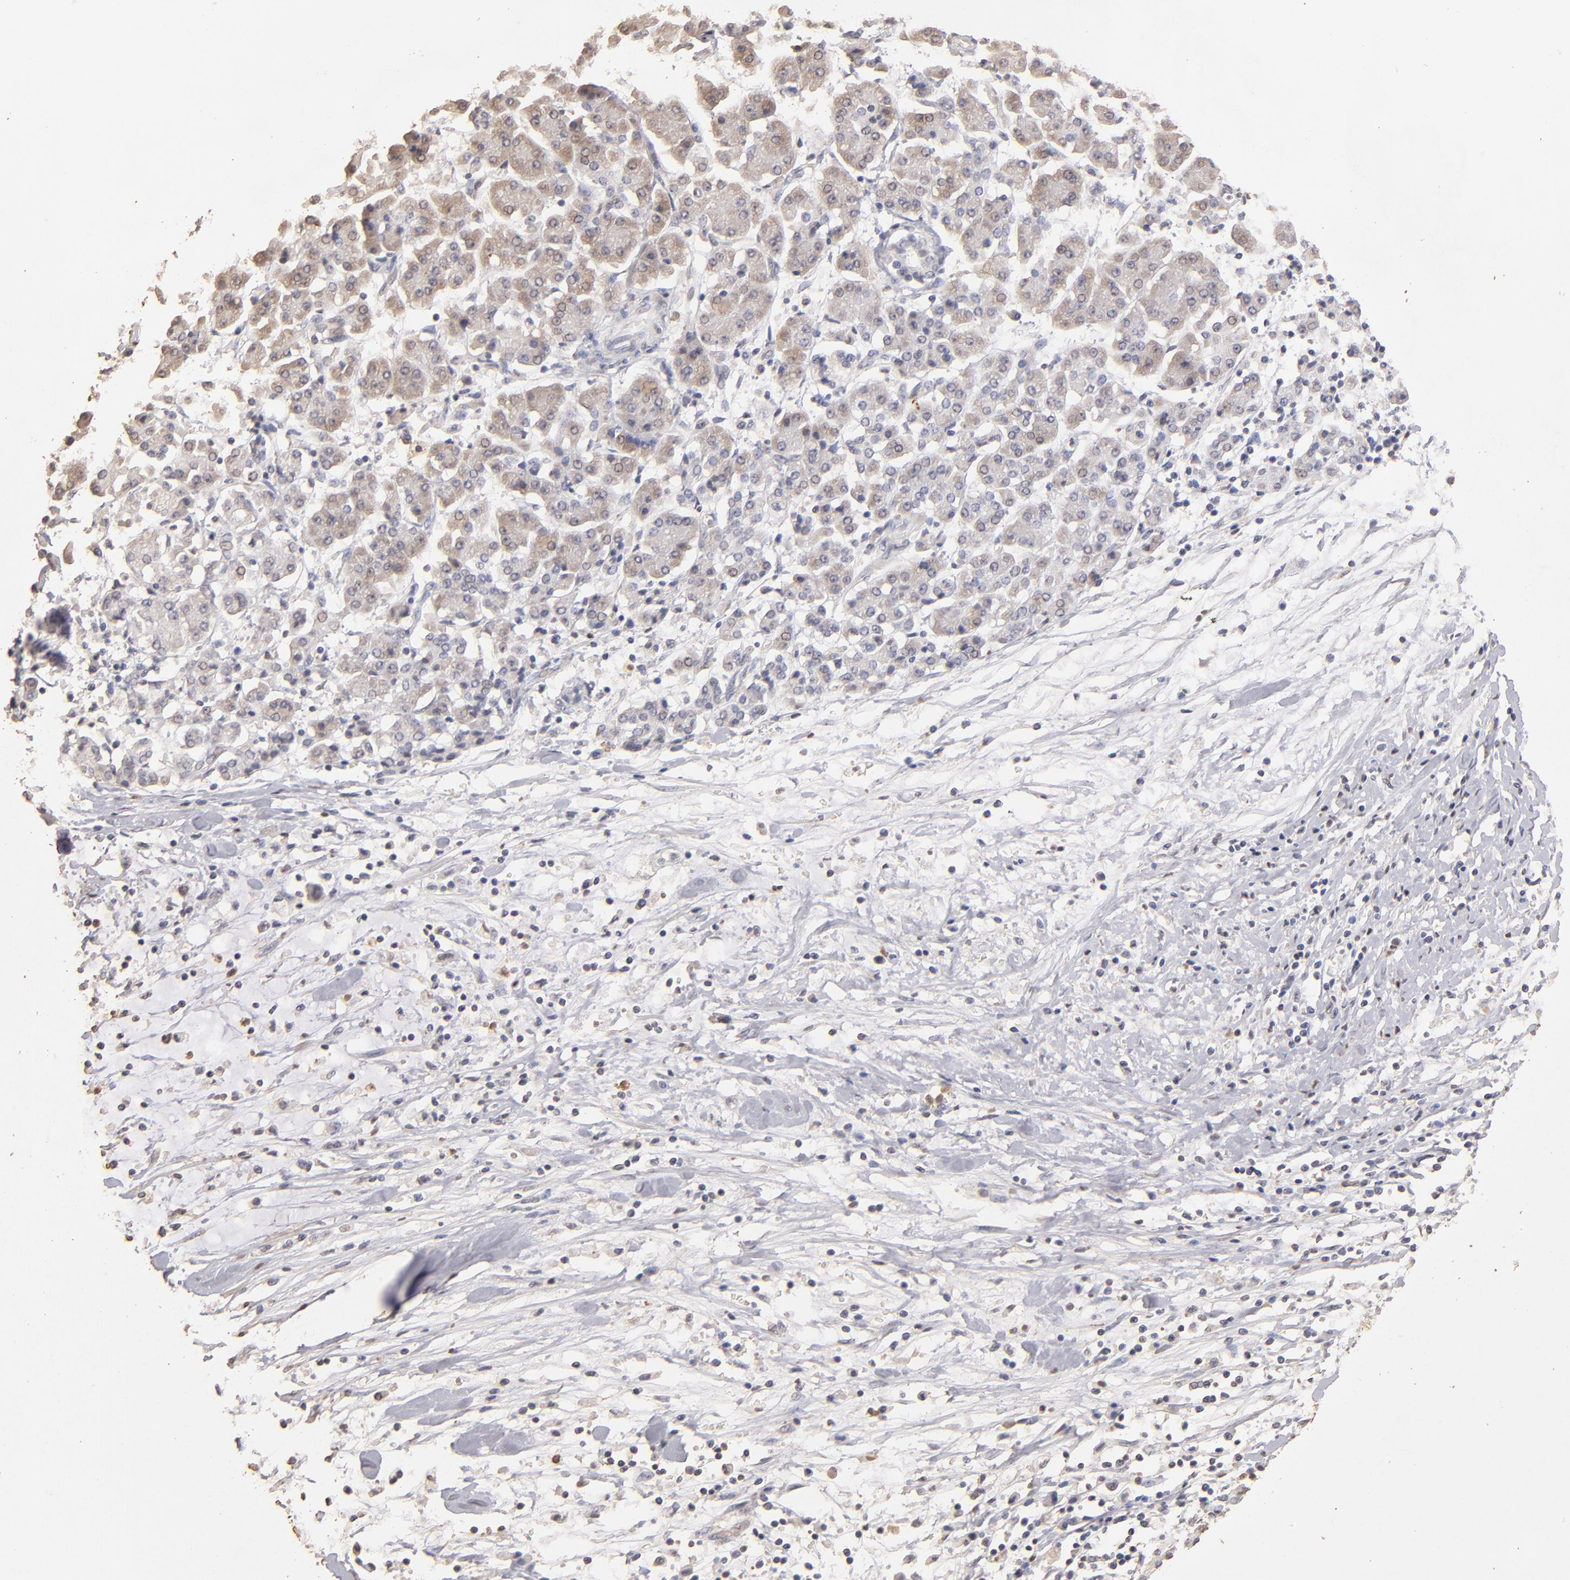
{"staining": {"intensity": "weak", "quantity": "25%-75%", "location": "cytoplasmic/membranous"}, "tissue": "pancreatic cancer", "cell_type": "Tumor cells", "image_type": "cancer", "snomed": [{"axis": "morphology", "description": "Adenocarcinoma, NOS"}, {"axis": "topography", "description": "Pancreas"}], "caption": "Human pancreatic cancer (adenocarcinoma) stained with a protein marker reveals weak staining in tumor cells.", "gene": "OPHN1", "patient": {"sex": "female", "age": 57}}